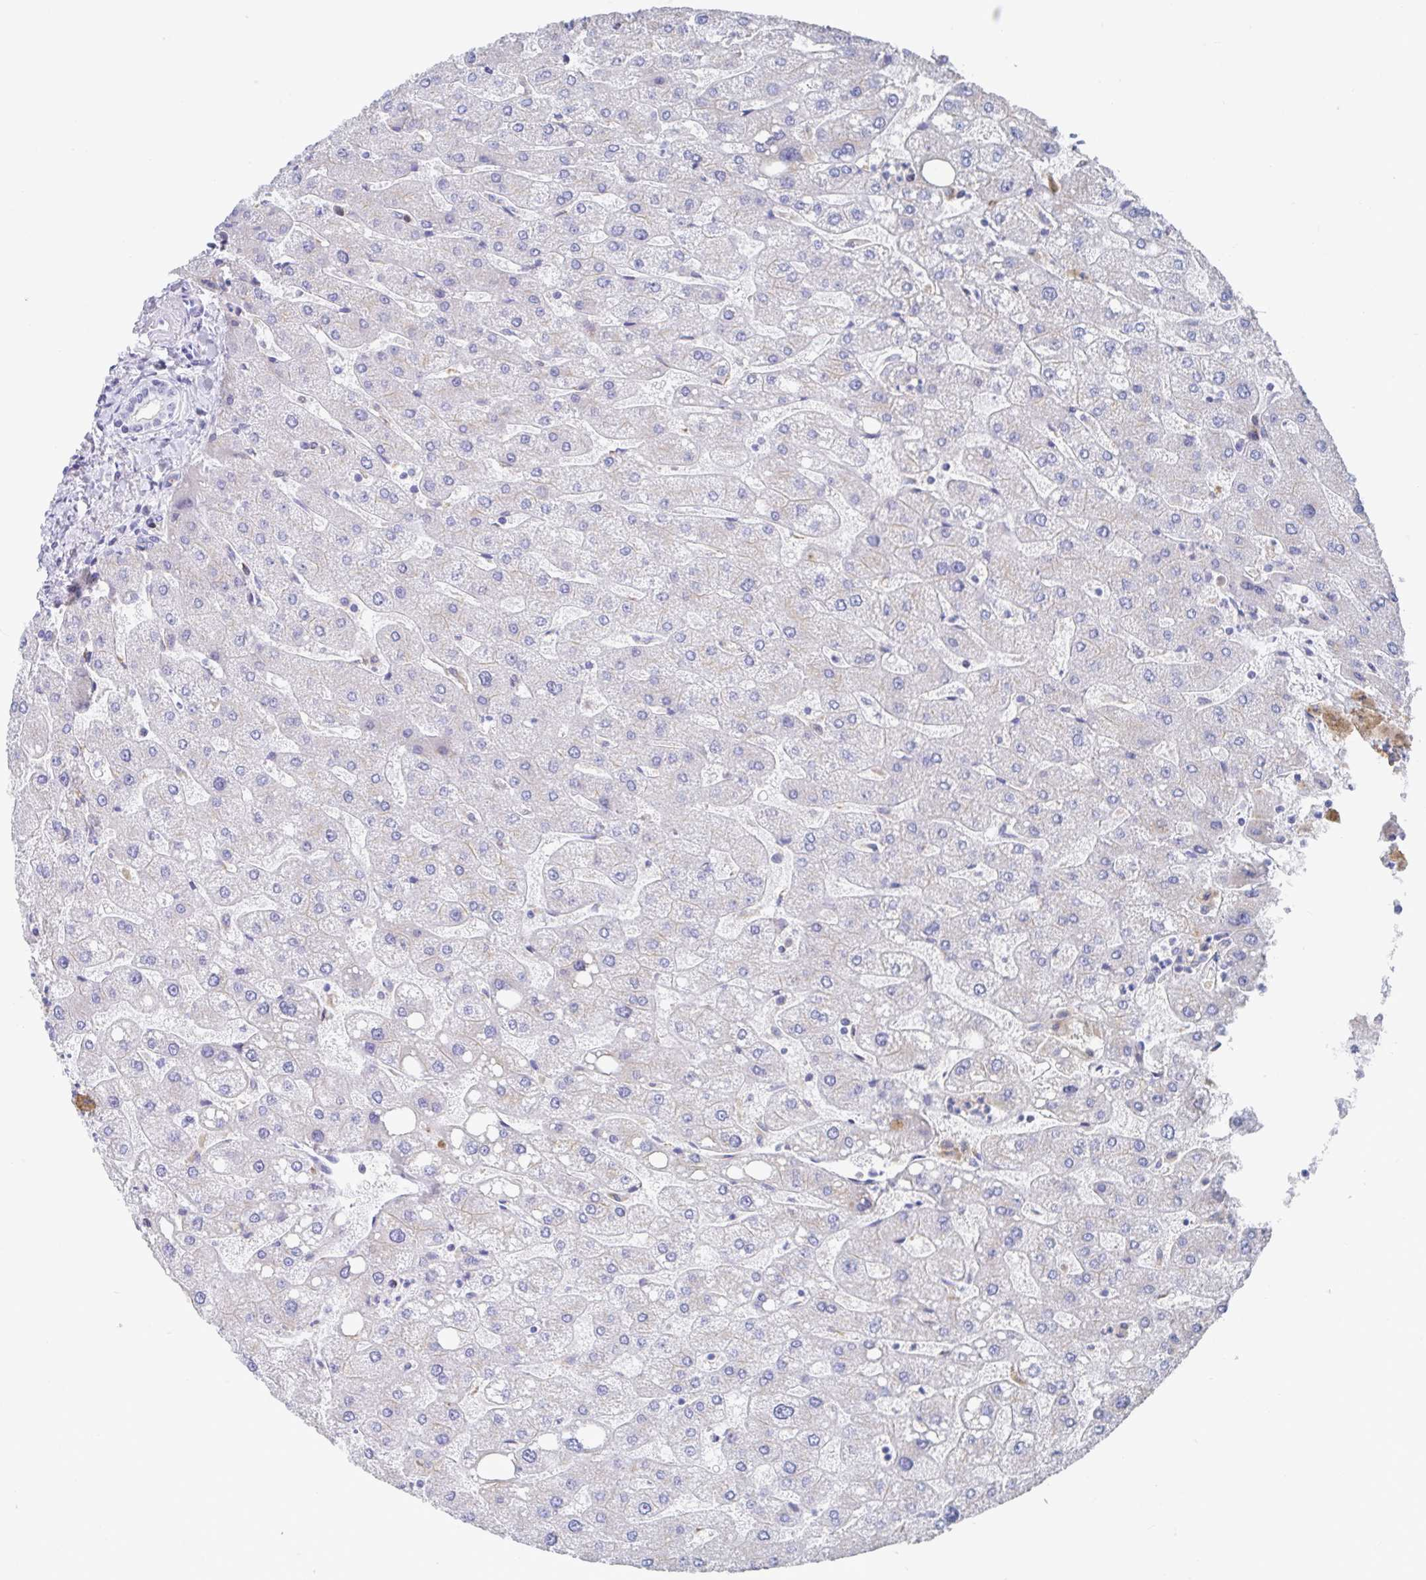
{"staining": {"intensity": "negative", "quantity": "none", "location": "none"}, "tissue": "liver", "cell_type": "Cholangiocytes", "image_type": "normal", "snomed": [{"axis": "morphology", "description": "Normal tissue, NOS"}, {"axis": "topography", "description": "Liver"}], "caption": "Immunohistochemistry of benign human liver shows no positivity in cholangiocytes.", "gene": "TAS2R39", "patient": {"sex": "male", "age": 67}}